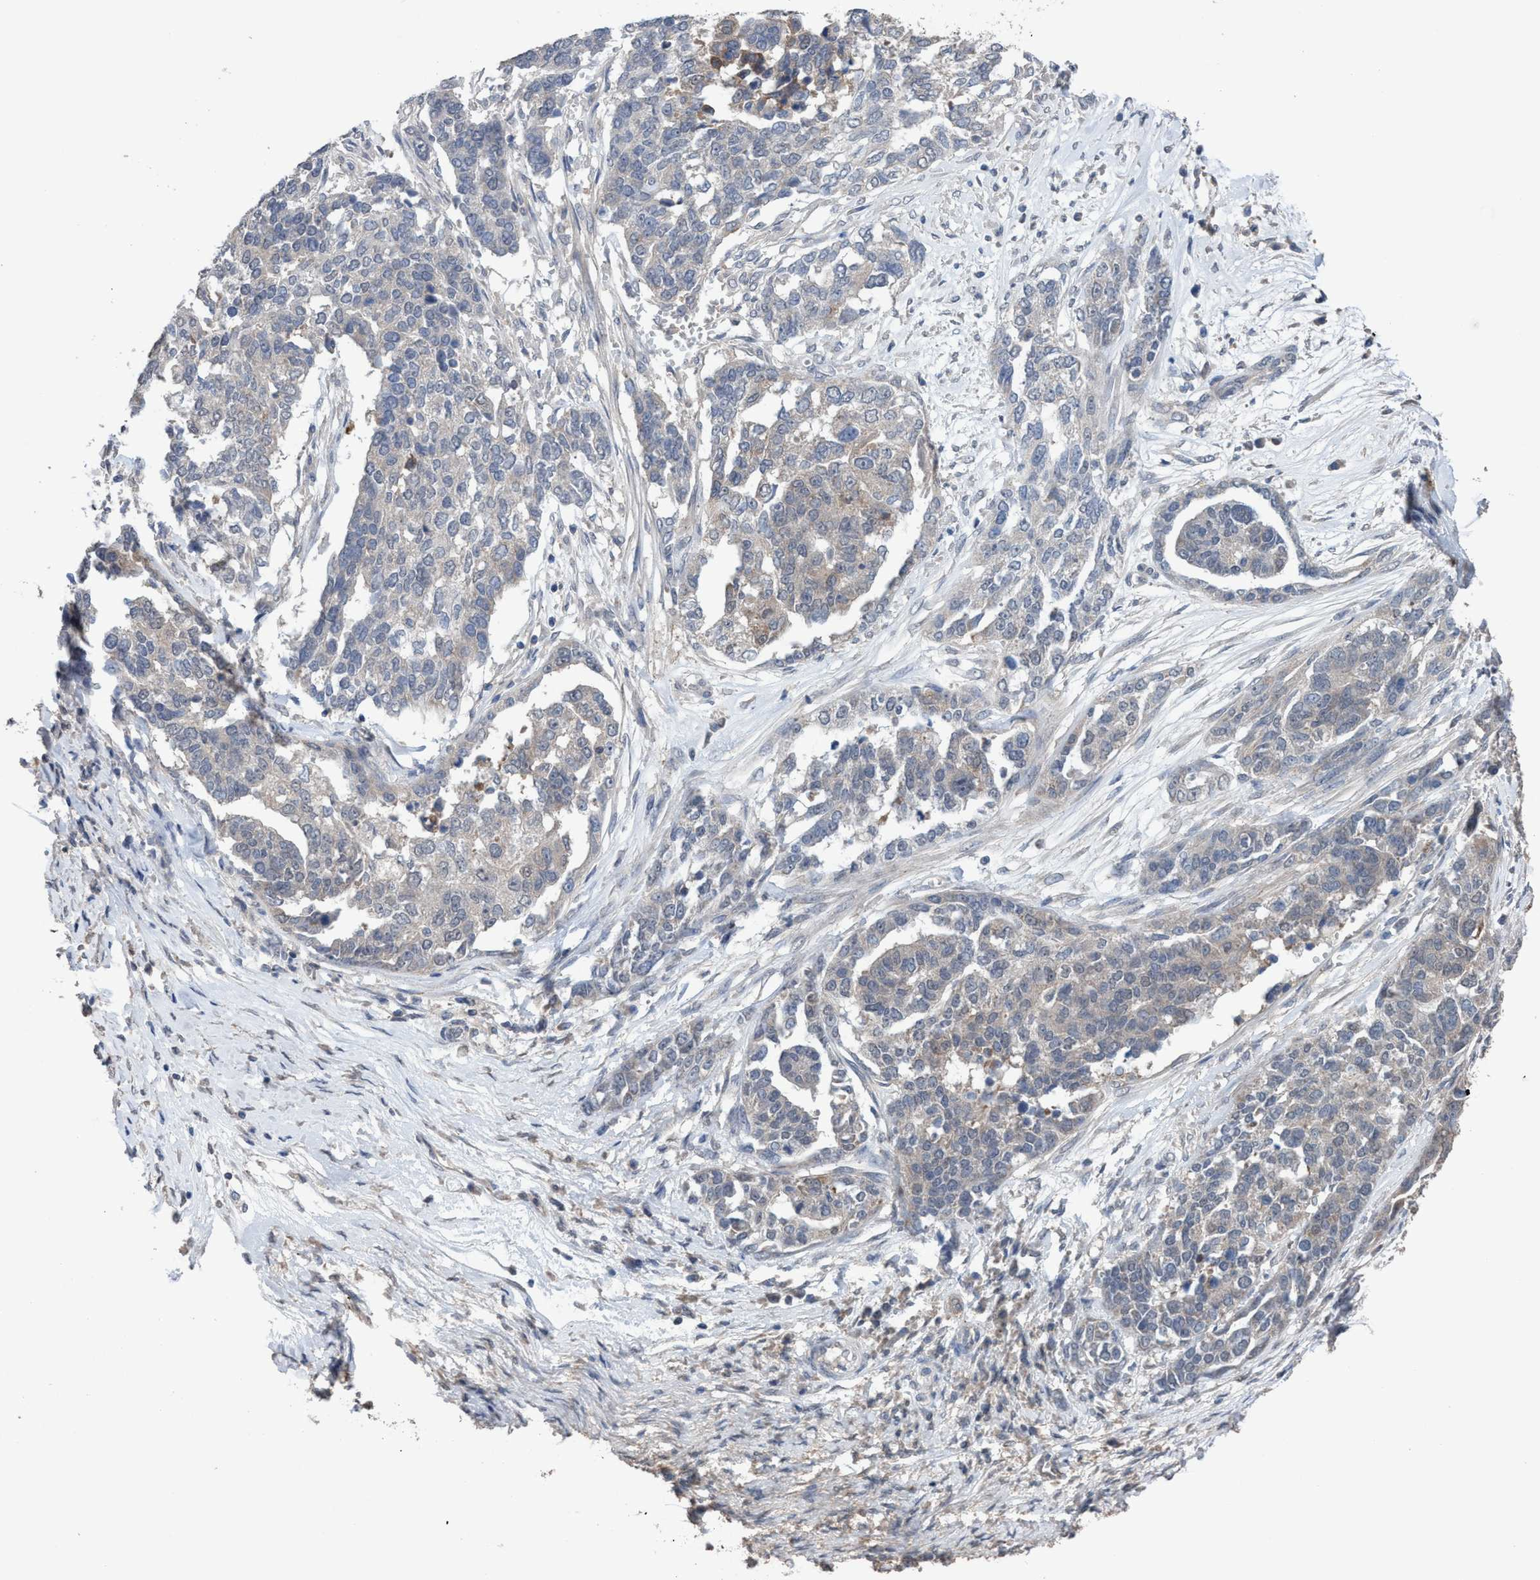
{"staining": {"intensity": "negative", "quantity": "none", "location": "none"}, "tissue": "ovarian cancer", "cell_type": "Tumor cells", "image_type": "cancer", "snomed": [{"axis": "morphology", "description": "Cystadenocarcinoma, serous, NOS"}, {"axis": "topography", "description": "Ovary"}], "caption": "IHC of ovarian cancer (serous cystadenocarcinoma) displays no positivity in tumor cells.", "gene": "GLOD4", "patient": {"sex": "female", "age": 44}}